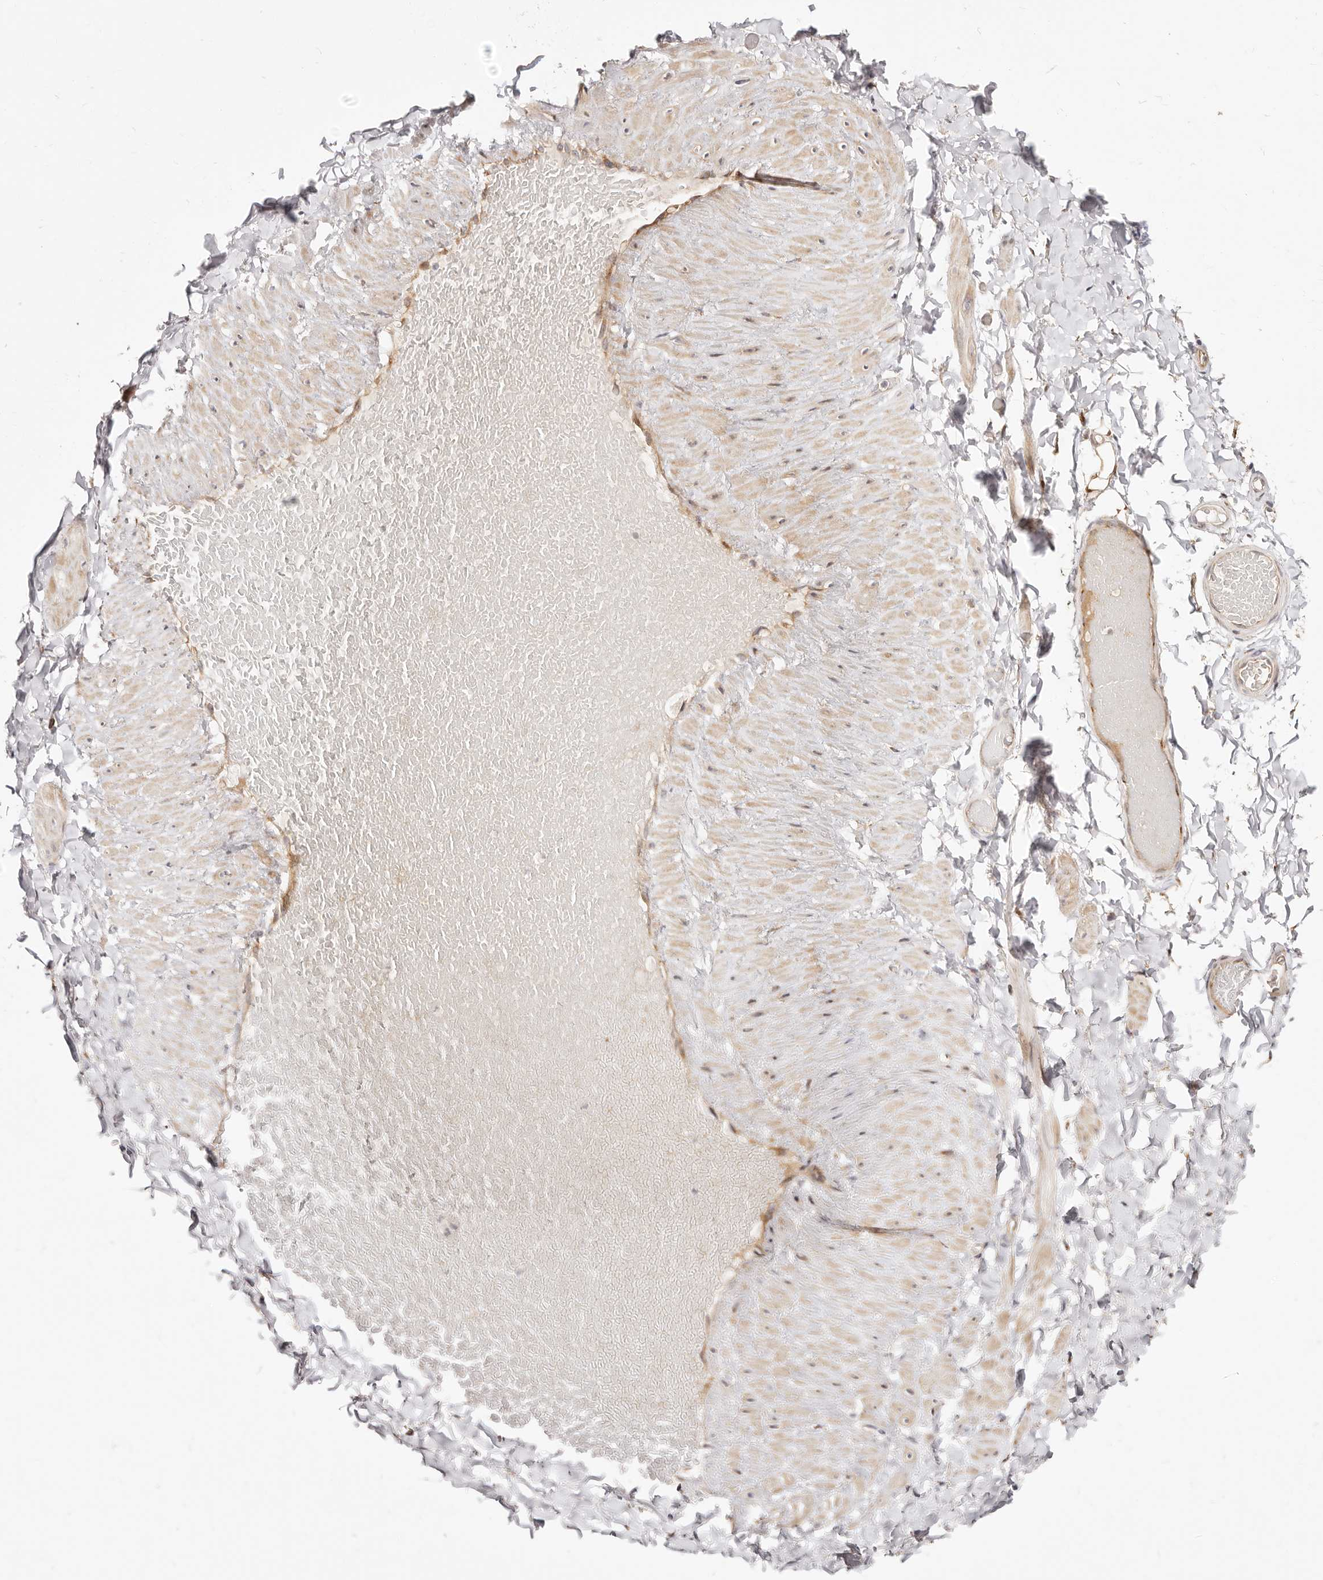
{"staining": {"intensity": "weak", "quantity": ">75%", "location": "cytoplasmic/membranous"}, "tissue": "adipose tissue", "cell_type": "Adipocytes", "image_type": "normal", "snomed": [{"axis": "morphology", "description": "Normal tissue, NOS"}, {"axis": "topography", "description": "Adipose tissue"}, {"axis": "topography", "description": "Vascular tissue"}, {"axis": "topography", "description": "Peripheral nerve tissue"}], "caption": "Human adipose tissue stained for a protein (brown) exhibits weak cytoplasmic/membranous positive expression in approximately >75% of adipocytes.", "gene": "MAPK6", "patient": {"sex": "male", "age": 25}}